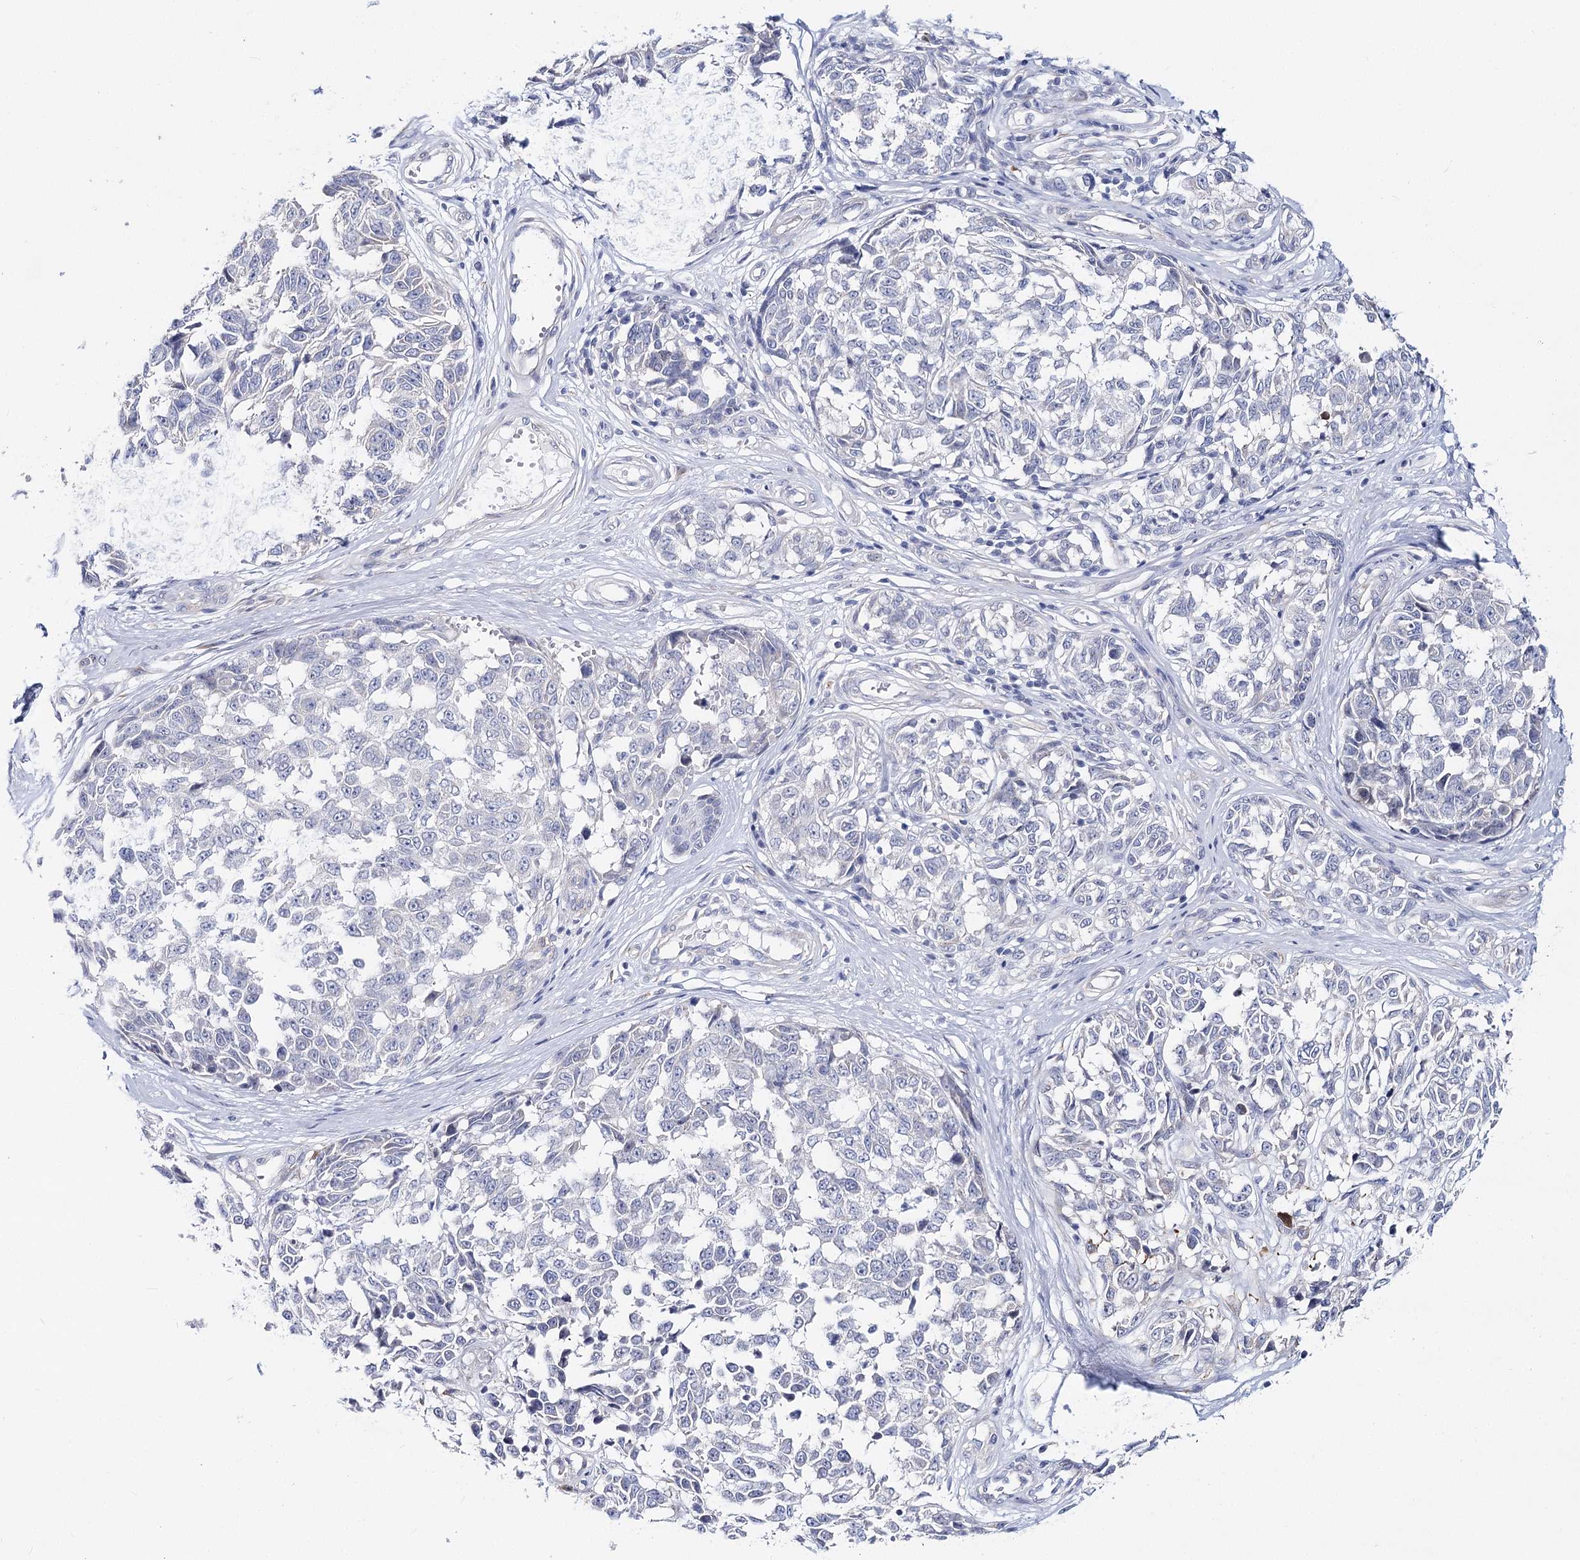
{"staining": {"intensity": "negative", "quantity": "none", "location": "none"}, "tissue": "melanoma", "cell_type": "Tumor cells", "image_type": "cancer", "snomed": [{"axis": "morphology", "description": "Malignant melanoma, NOS"}, {"axis": "topography", "description": "Skin"}], "caption": "This is a image of IHC staining of malignant melanoma, which shows no staining in tumor cells.", "gene": "TEX12", "patient": {"sex": "female", "age": 64}}